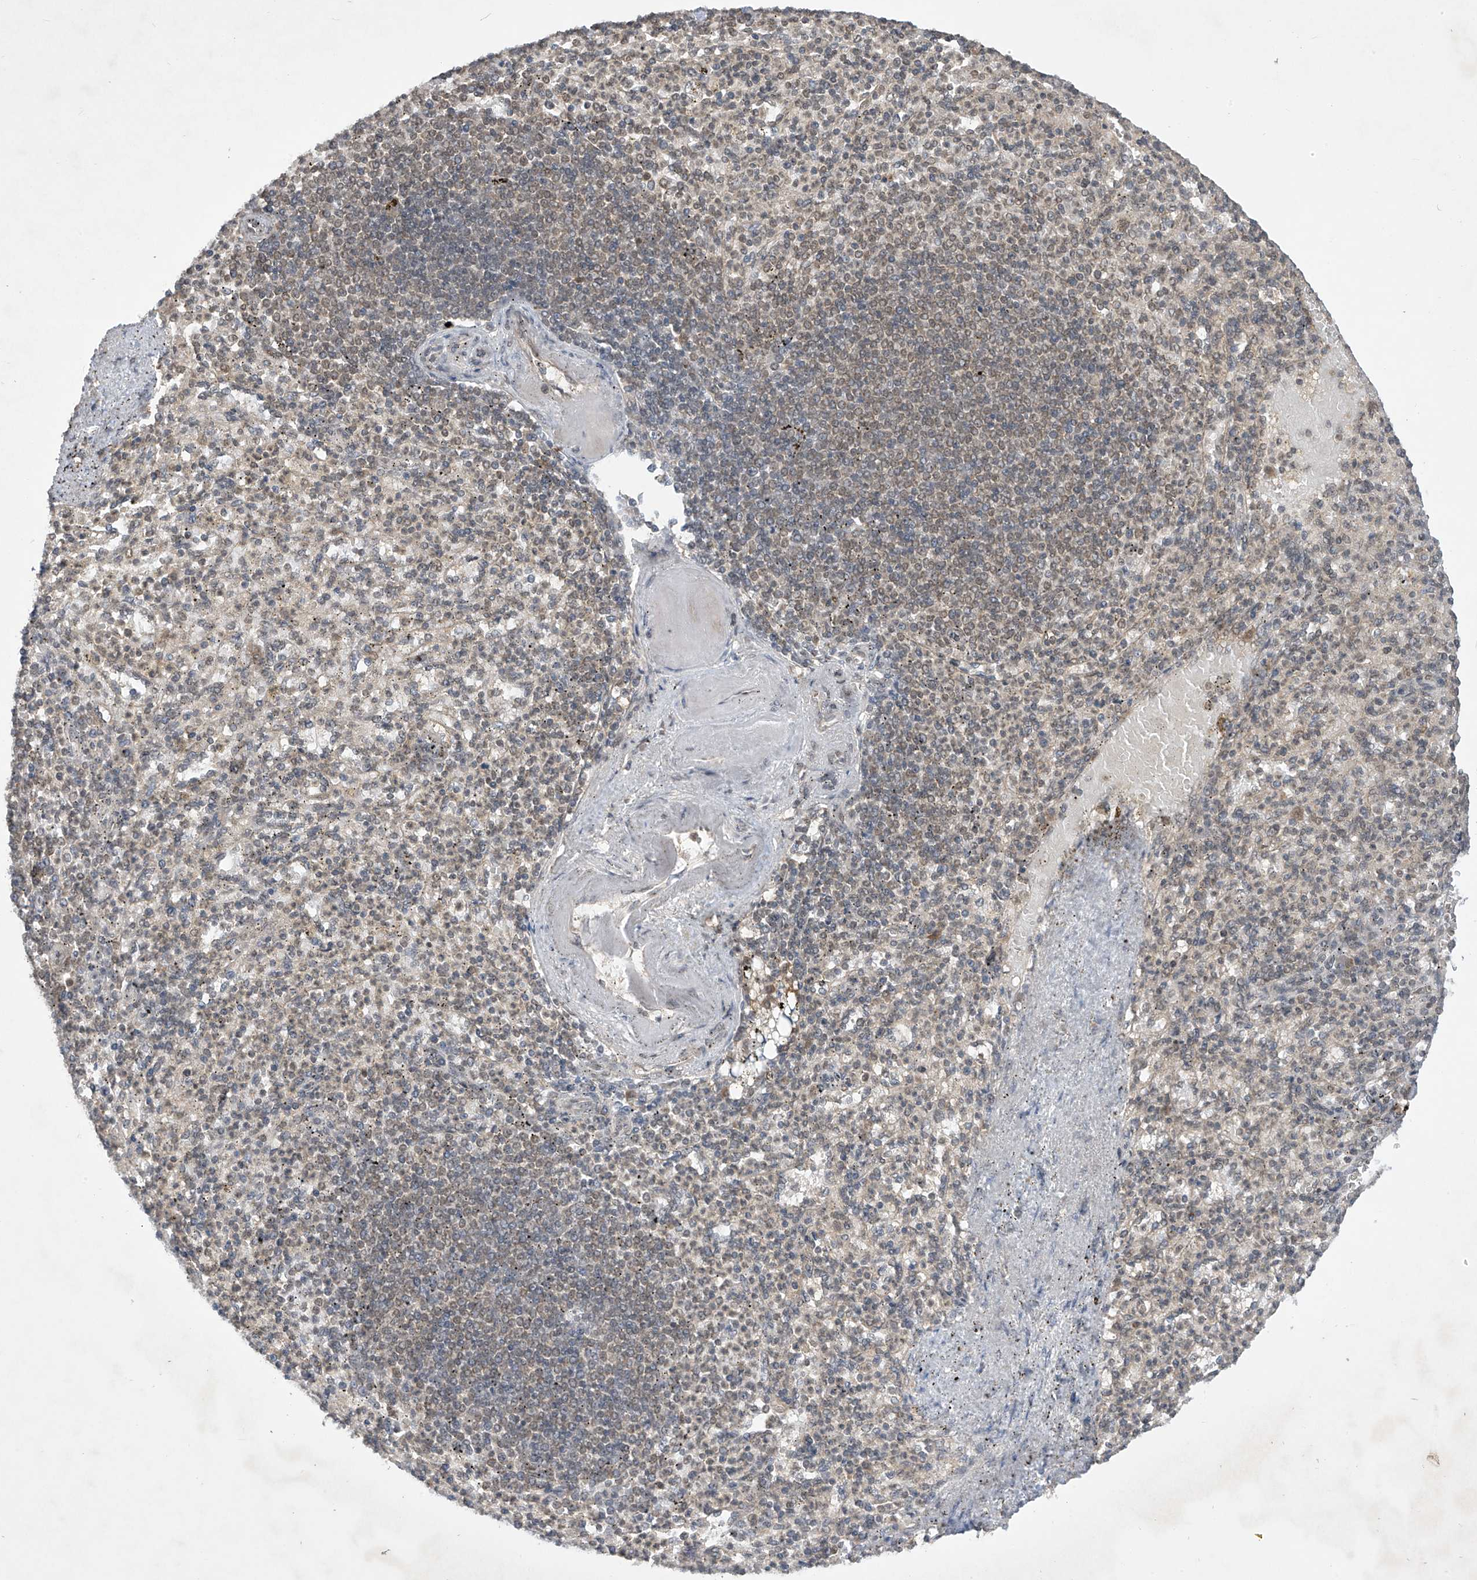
{"staining": {"intensity": "weak", "quantity": "<25%", "location": "nuclear"}, "tissue": "spleen", "cell_type": "Cells in red pulp", "image_type": "normal", "snomed": [{"axis": "morphology", "description": "Normal tissue, NOS"}, {"axis": "topography", "description": "Spleen"}], "caption": "Cells in red pulp show no significant protein expression in normal spleen. Nuclei are stained in blue.", "gene": "LCOR", "patient": {"sex": "female", "age": 74}}